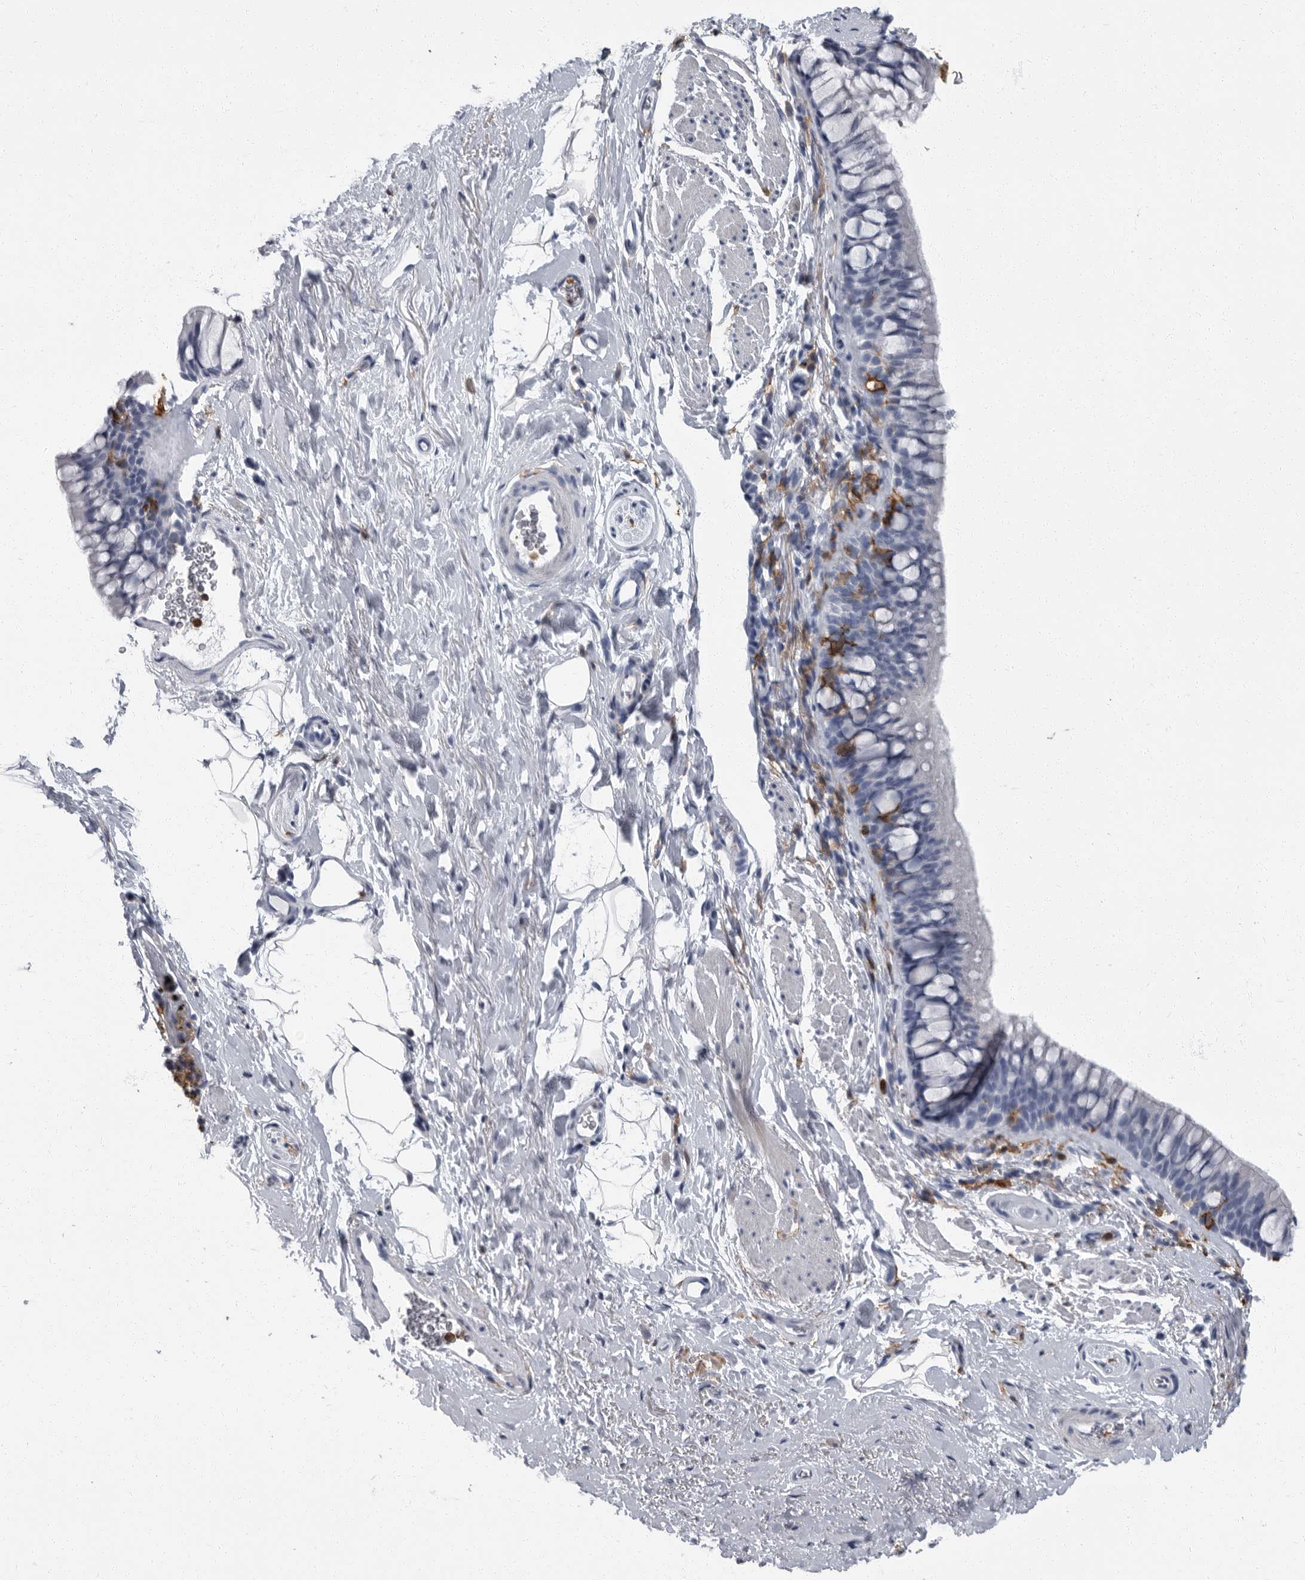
{"staining": {"intensity": "negative", "quantity": "none", "location": "none"}, "tissue": "bronchus", "cell_type": "Respiratory epithelial cells", "image_type": "normal", "snomed": [{"axis": "morphology", "description": "Normal tissue, NOS"}, {"axis": "topography", "description": "Cartilage tissue"}, {"axis": "topography", "description": "Bronchus"}], "caption": "Bronchus stained for a protein using immunohistochemistry (IHC) demonstrates no expression respiratory epithelial cells.", "gene": "FCER1G", "patient": {"sex": "female", "age": 53}}